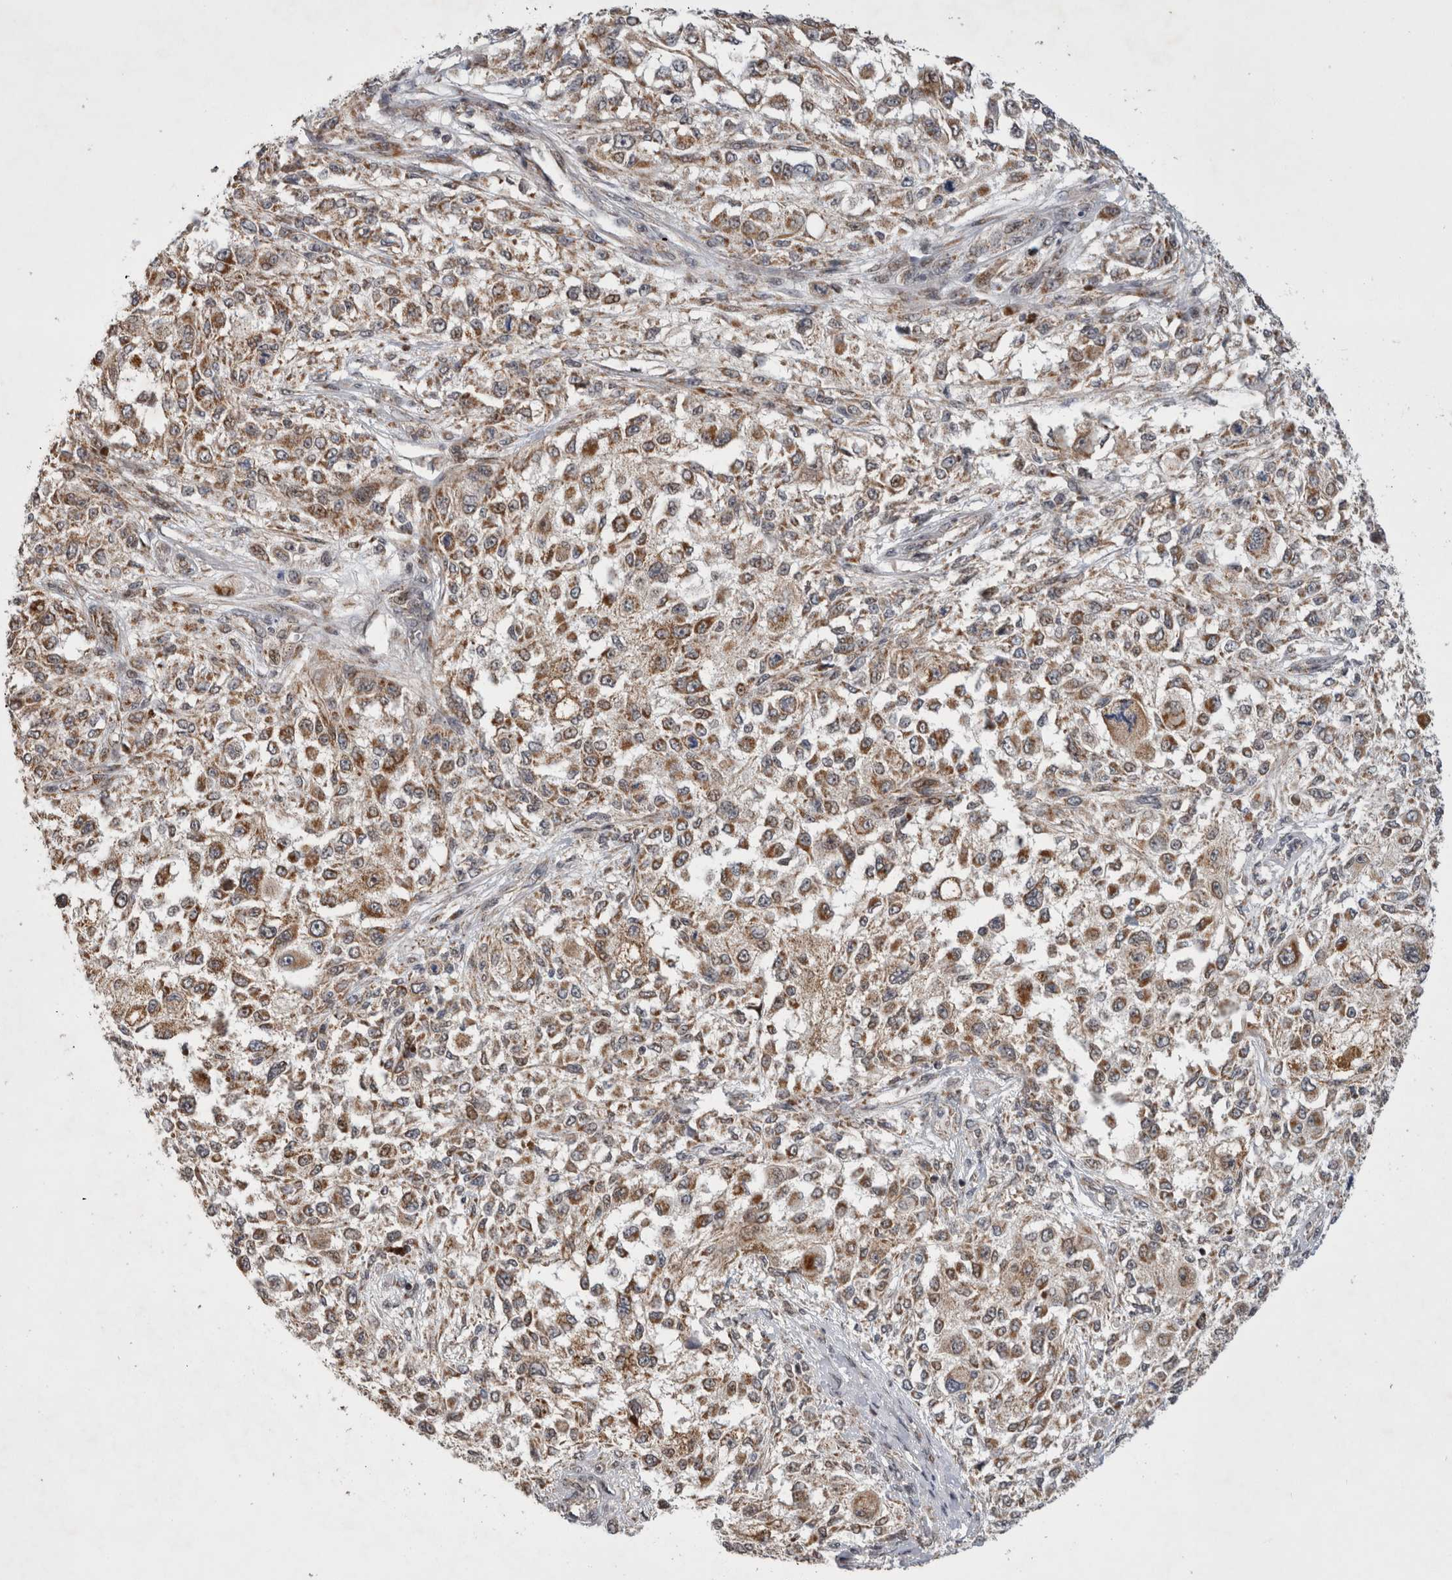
{"staining": {"intensity": "moderate", "quantity": ">75%", "location": "cytoplasmic/membranous"}, "tissue": "melanoma", "cell_type": "Tumor cells", "image_type": "cancer", "snomed": [{"axis": "morphology", "description": "Necrosis, NOS"}, {"axis": "morphology", "description": "Malignant melanoma, NOS"}, {"axis": "topography", "description": "Skin"}], "caption": "Tumor cells display medium levels of moderate cytoplasmic/membranous positivity in approximately >75% of cells in melanoma.", "gene": "MRPL37", "patient": {"sex": "female", "age": 87}}